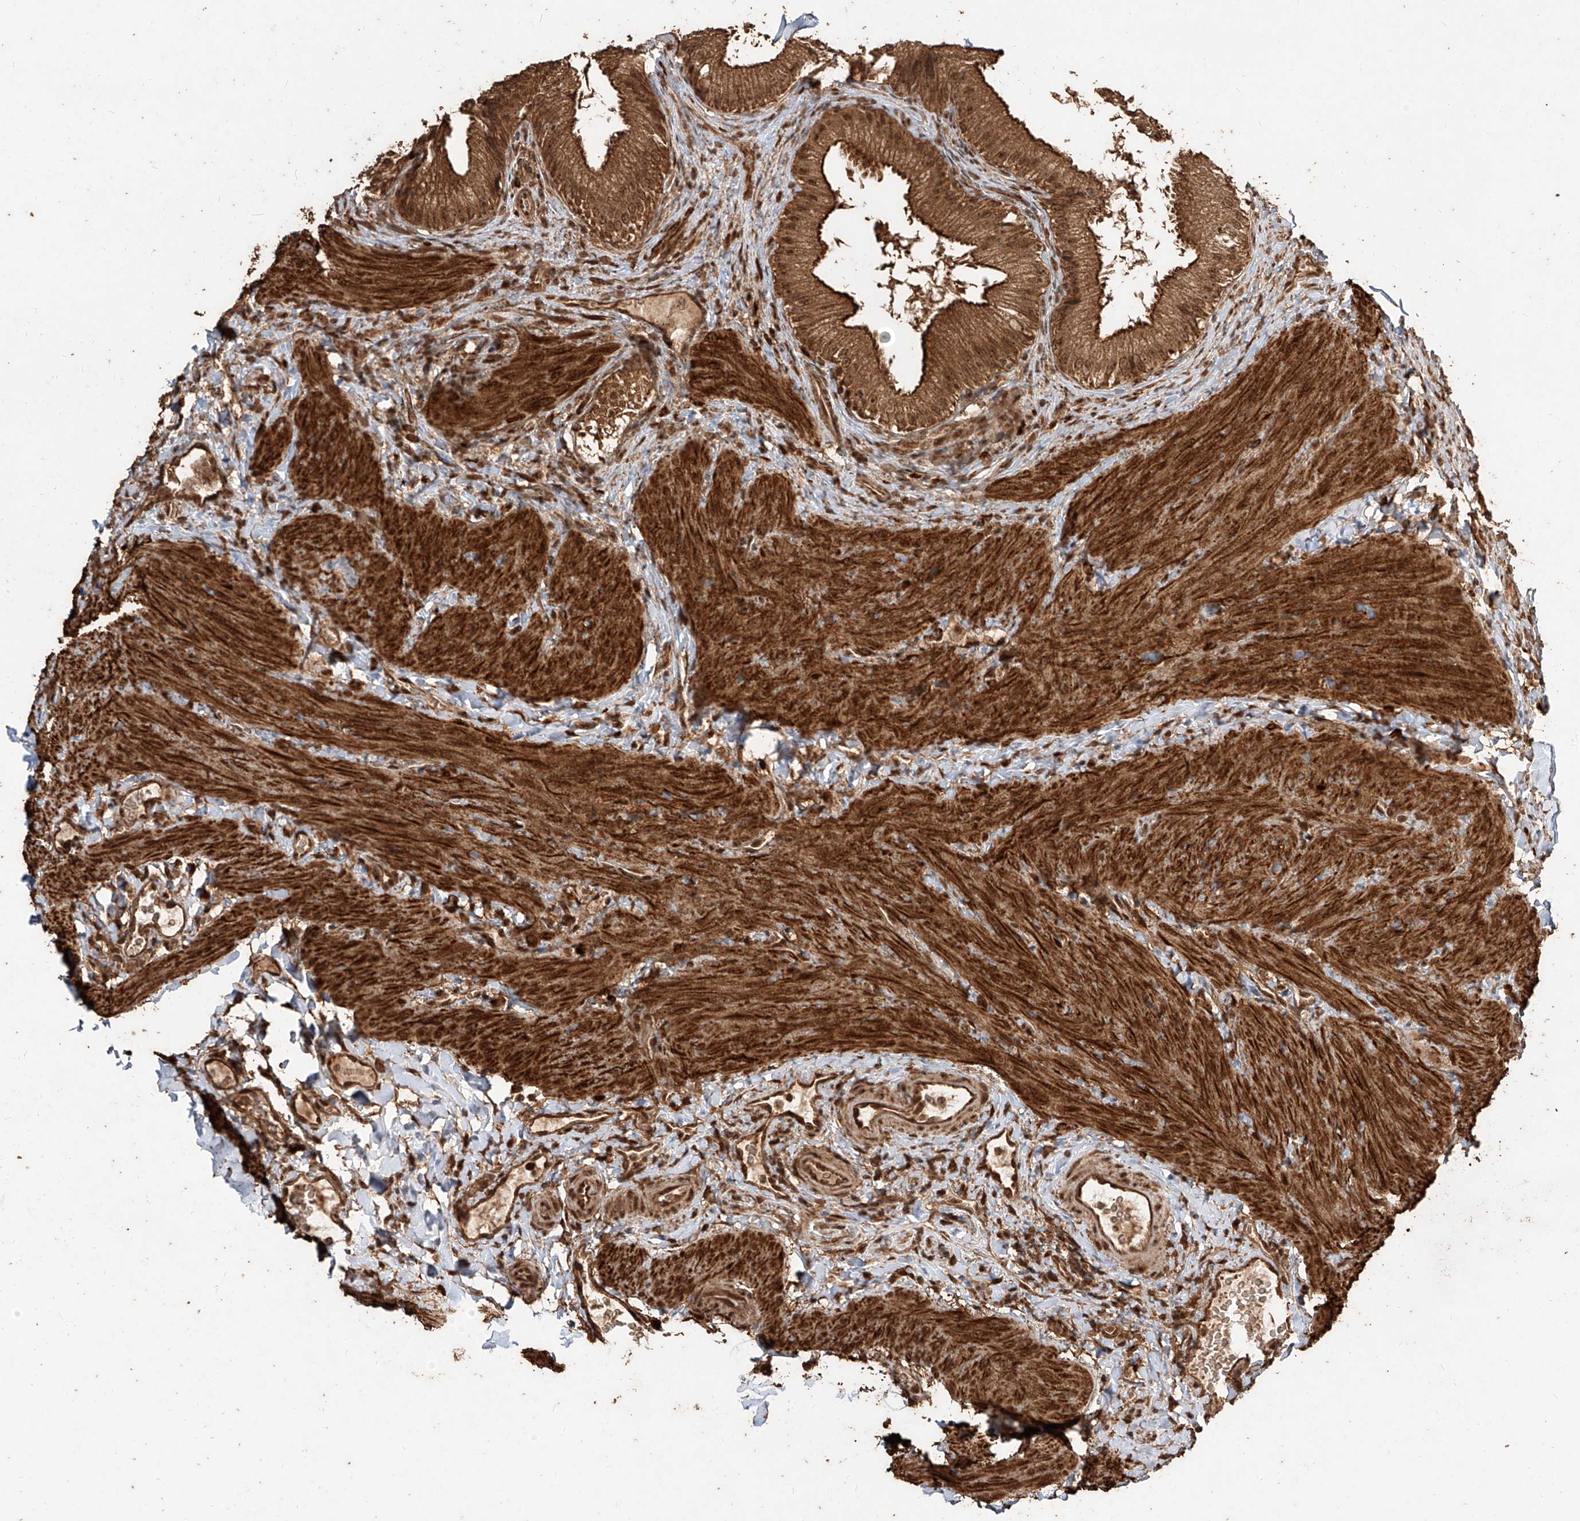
{"staining": {"intensity": "strong", "quantity": ">75%", "location": "cytoplasmic/membranous,nuclear"}, "tissue": "gallbladder", "cell_type": "Glandular cells", "image_type": "normal", "snomed": [{"axis": "morphology", "description": "Normal tissue, NOS"}, {"axis": "topography", "description": "Gallbladder"}], "caption": "This histopathology image shows immunohistochemistry (IHC) staining of normal gallbladder, with high strong cytoplasmic/membranous,nuclear staining in about >75% of glandular cells.", "gene": "ZNF660", "patient": {"sex": "female", "age": 30}}